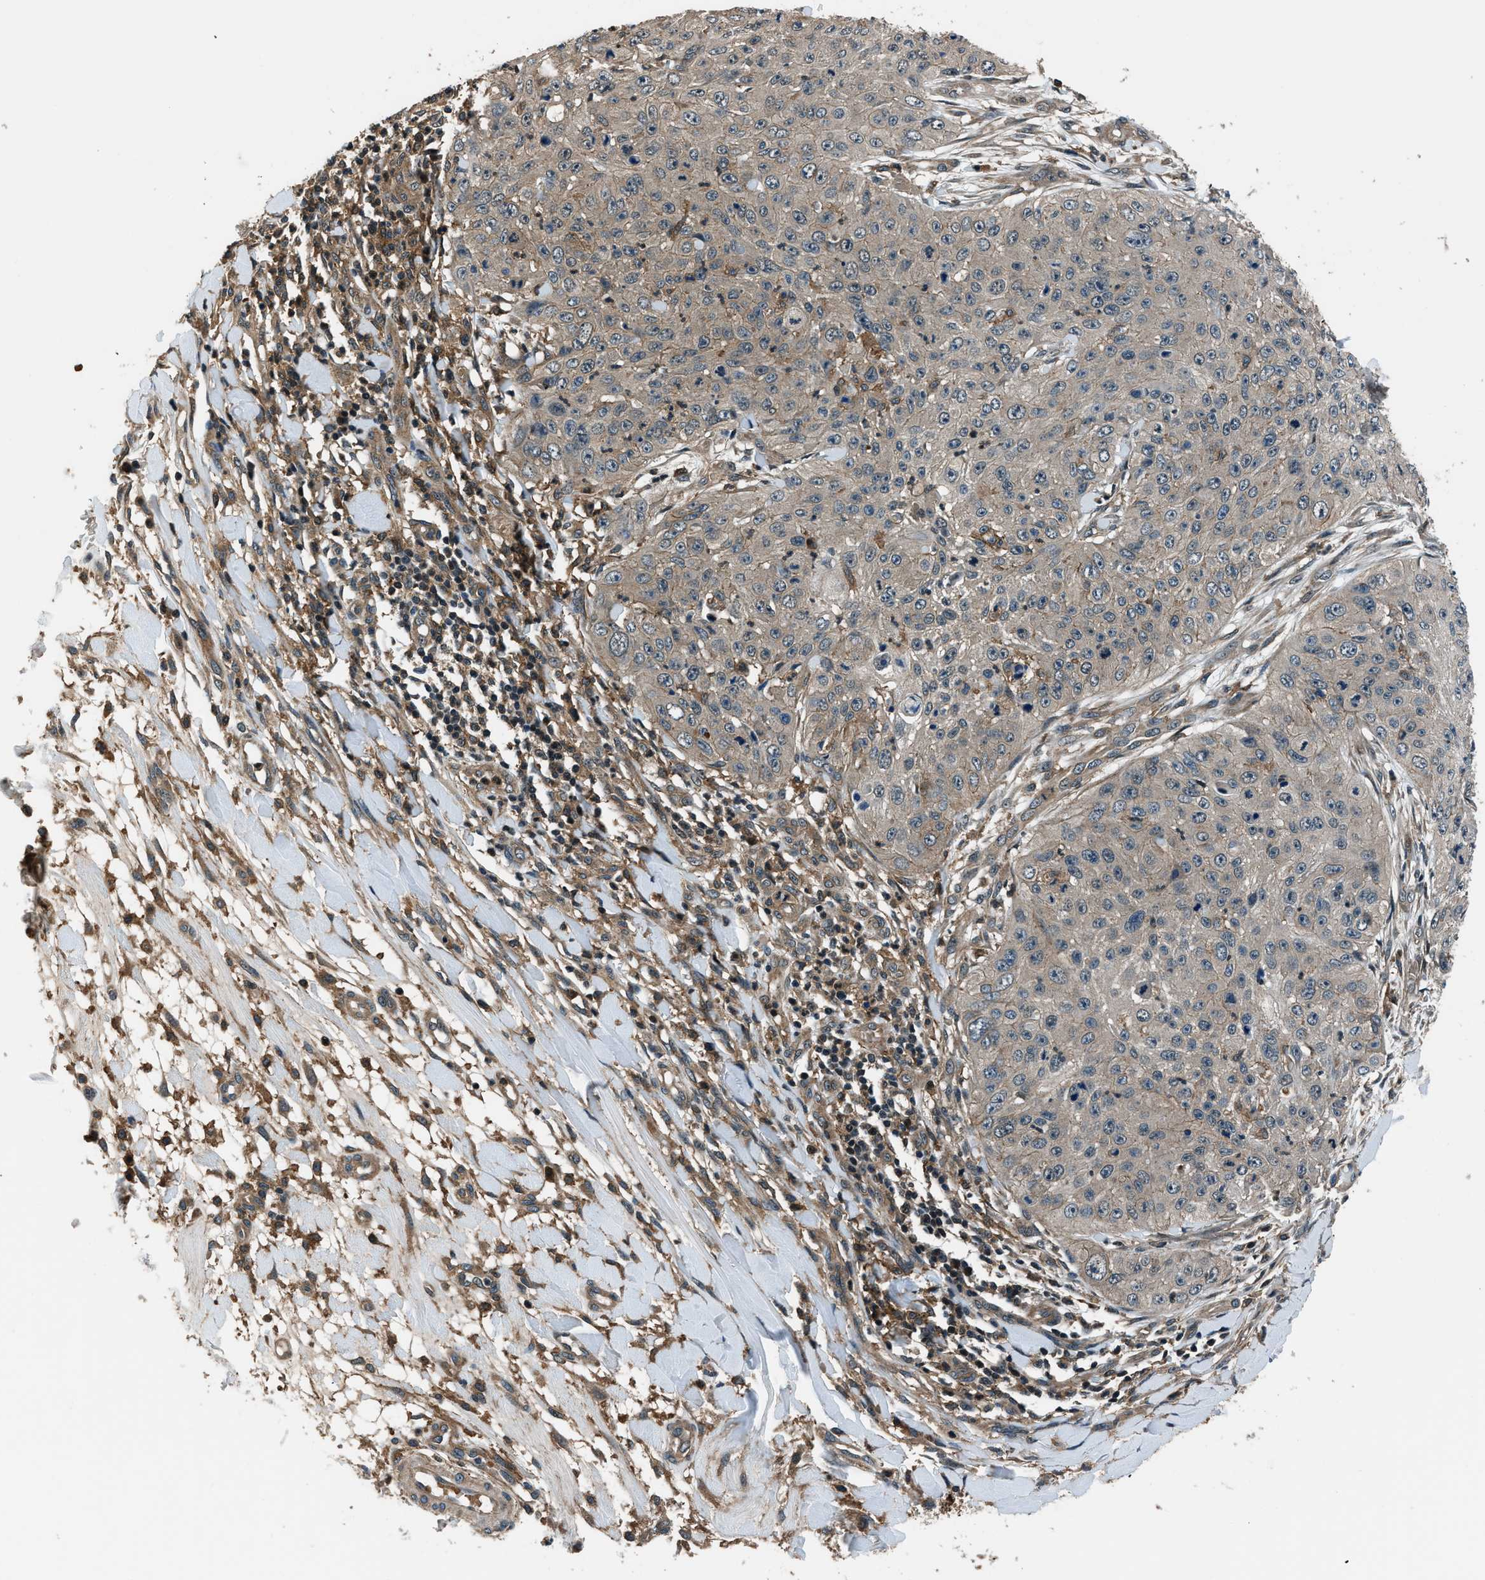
{"staining": {"intensity": "negative", "quantity": "none", "location": "none"}, "tissue": "skin cancer", "cell_type": "Tumor cells", "image_type": "cancer", "snomed": [{"axis": "morphology", "description": "Squamous cell carcinoma, NOS"}, {"axis": "topography", "description": "Skin"}], "caption": "Immunohistochemistry (IHC) image of neoplastic tissue: skin cancer stained with DAB (3,3'-diaminobenzidine) reveals no significant protein positivity in tumor cells.", "gene": "ARHGEF11", "patient": {"sex": "female", "age": 80}}